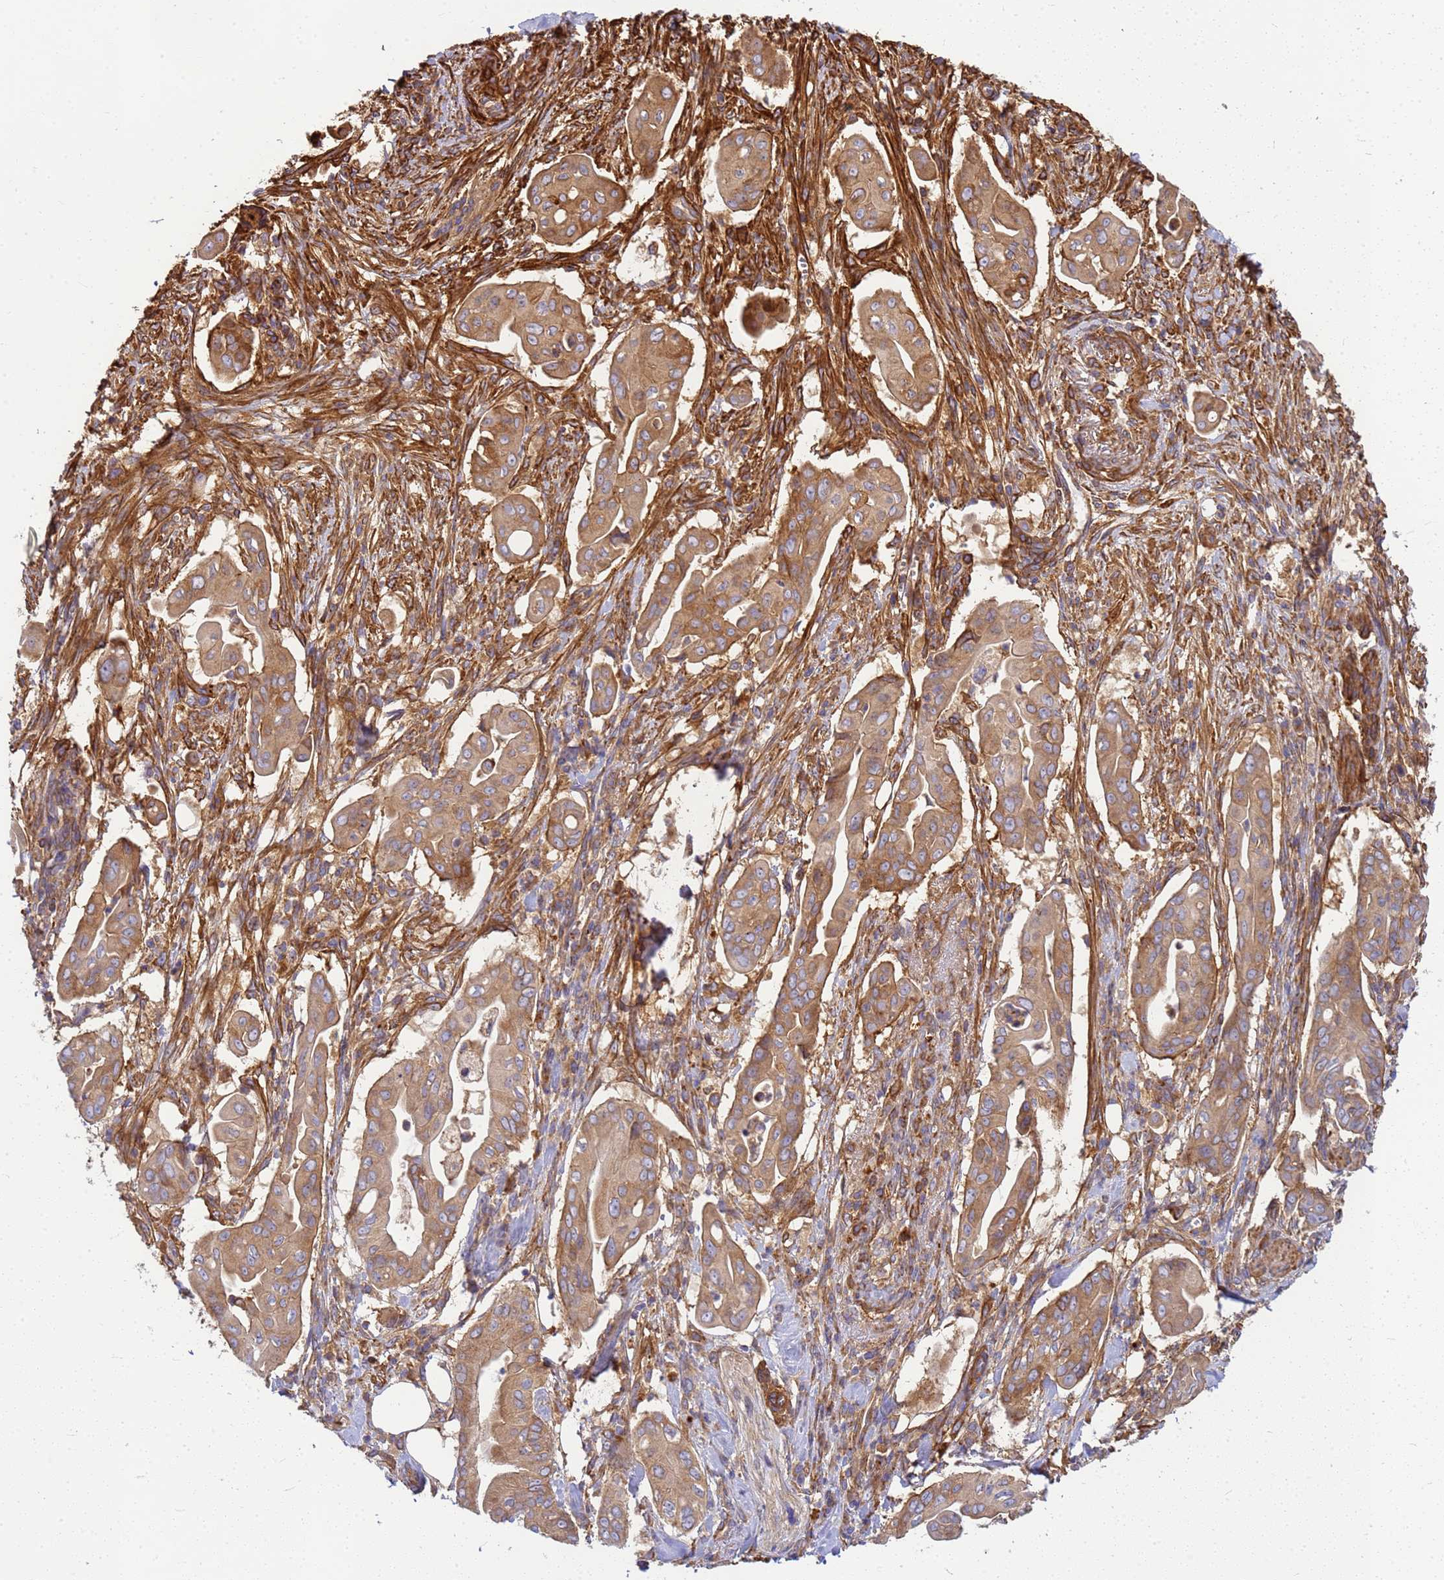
{"staining": {"intensity": "moderate", "quantity": ">75%", "location": "cytoplasmic/membranous"}, "tissue": "pancreatic cancer", "cell_type": "Tumor cells", "image_type": "cancer", "snomed": [{"axis": "morphology", "description": "Adenocarcinoma, NOS"}, {"axis": "topography", "description": "Pancreas"}], "caption": "A histopathology image of pancreatic cancer (adenocarcinoma) stained for a protein reveals moderate cytoplasmic/membranous brown staining in tumor cells.", "gene": "C2CD5", "patient": {"sex": "male", "age": 71}}